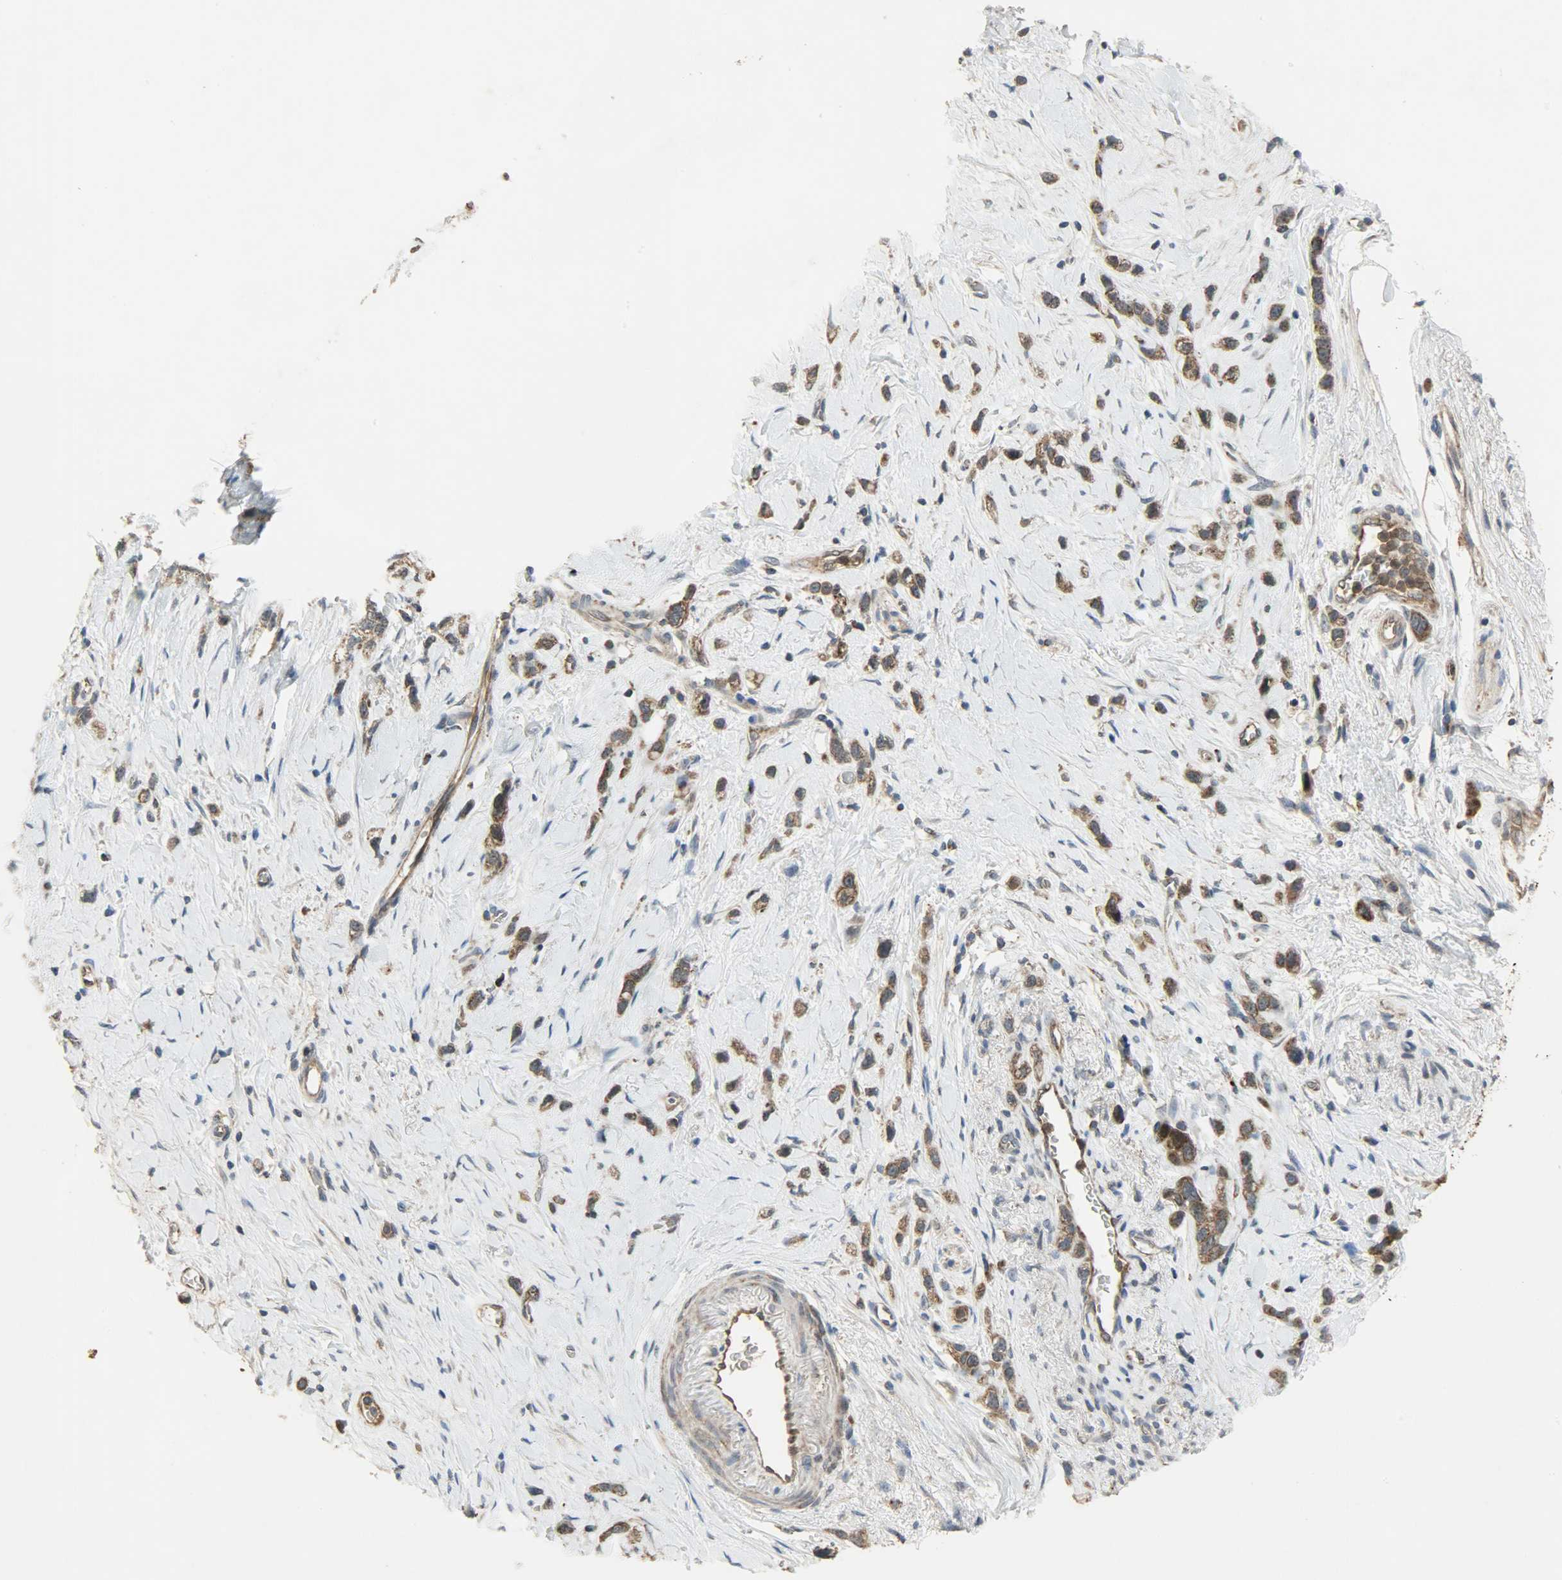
{"staining": {"intensity": "strong", "quantity": ">75%", "location": "cytoplasmic/membranous"}, "tissue": "stomach cancer", "cell_type": "Tumor cells", "image_type": "cancer", "snomed": [{"axis": "morphology", "description": "Normal tissue, NOS"}, {"axis": "morphology", "description": "Adenocarcinoma, NOS"}, {"axis": "morphology", "description": "Adenocarcinoma, High grade"}, {"axis": "topography", "description": "Stomach, upper"}, {"axis": "topography", "description": "Stomach"}], "caption": "Immunohistochemical staining of human stomach cancer displays high levels of strong cytoplasmic/membranous protein expression in about >75% of tumor cells.", "gene": "AMT", "patient": {"sex": "female", "age": 65}}